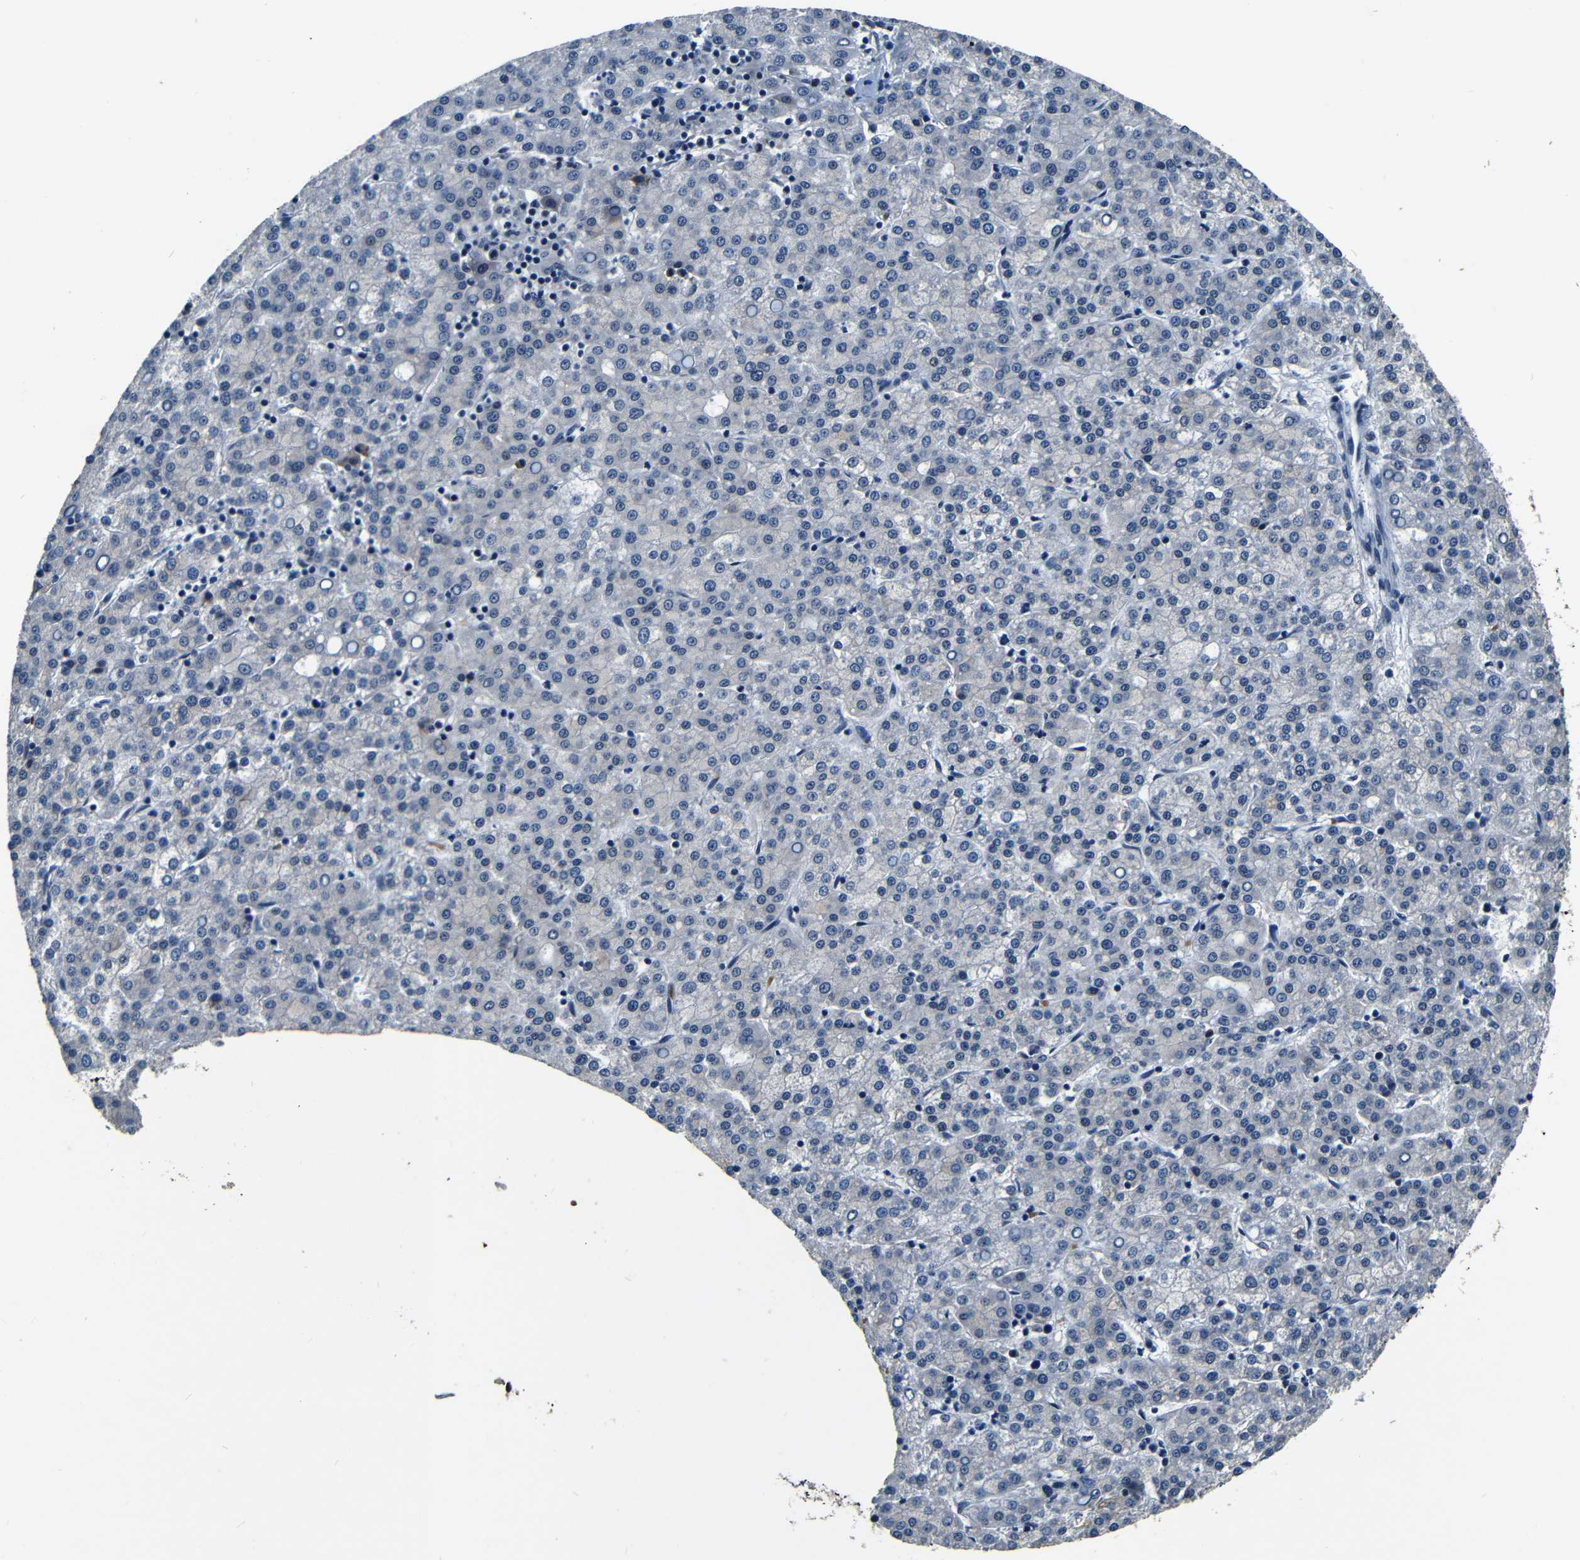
{"staining": {"intensity": "negative", "quantity": "none", "location": "none"}, "tissue": "liver cancer", "cell_type": "Tumor cells", "image_type": "cancer", "snomed": [{"axis": "morphology", "description": "Carcinoma, Hepatocellular, NOS"}, {"axis": "topography", "description": "Liver"}], "caption": "Immunohistochemical staining of human liver cancer exhibits no significant expression in tumor cells.", "gene": "FOXD4", "patient": {"sex": "female", "age": 58}}